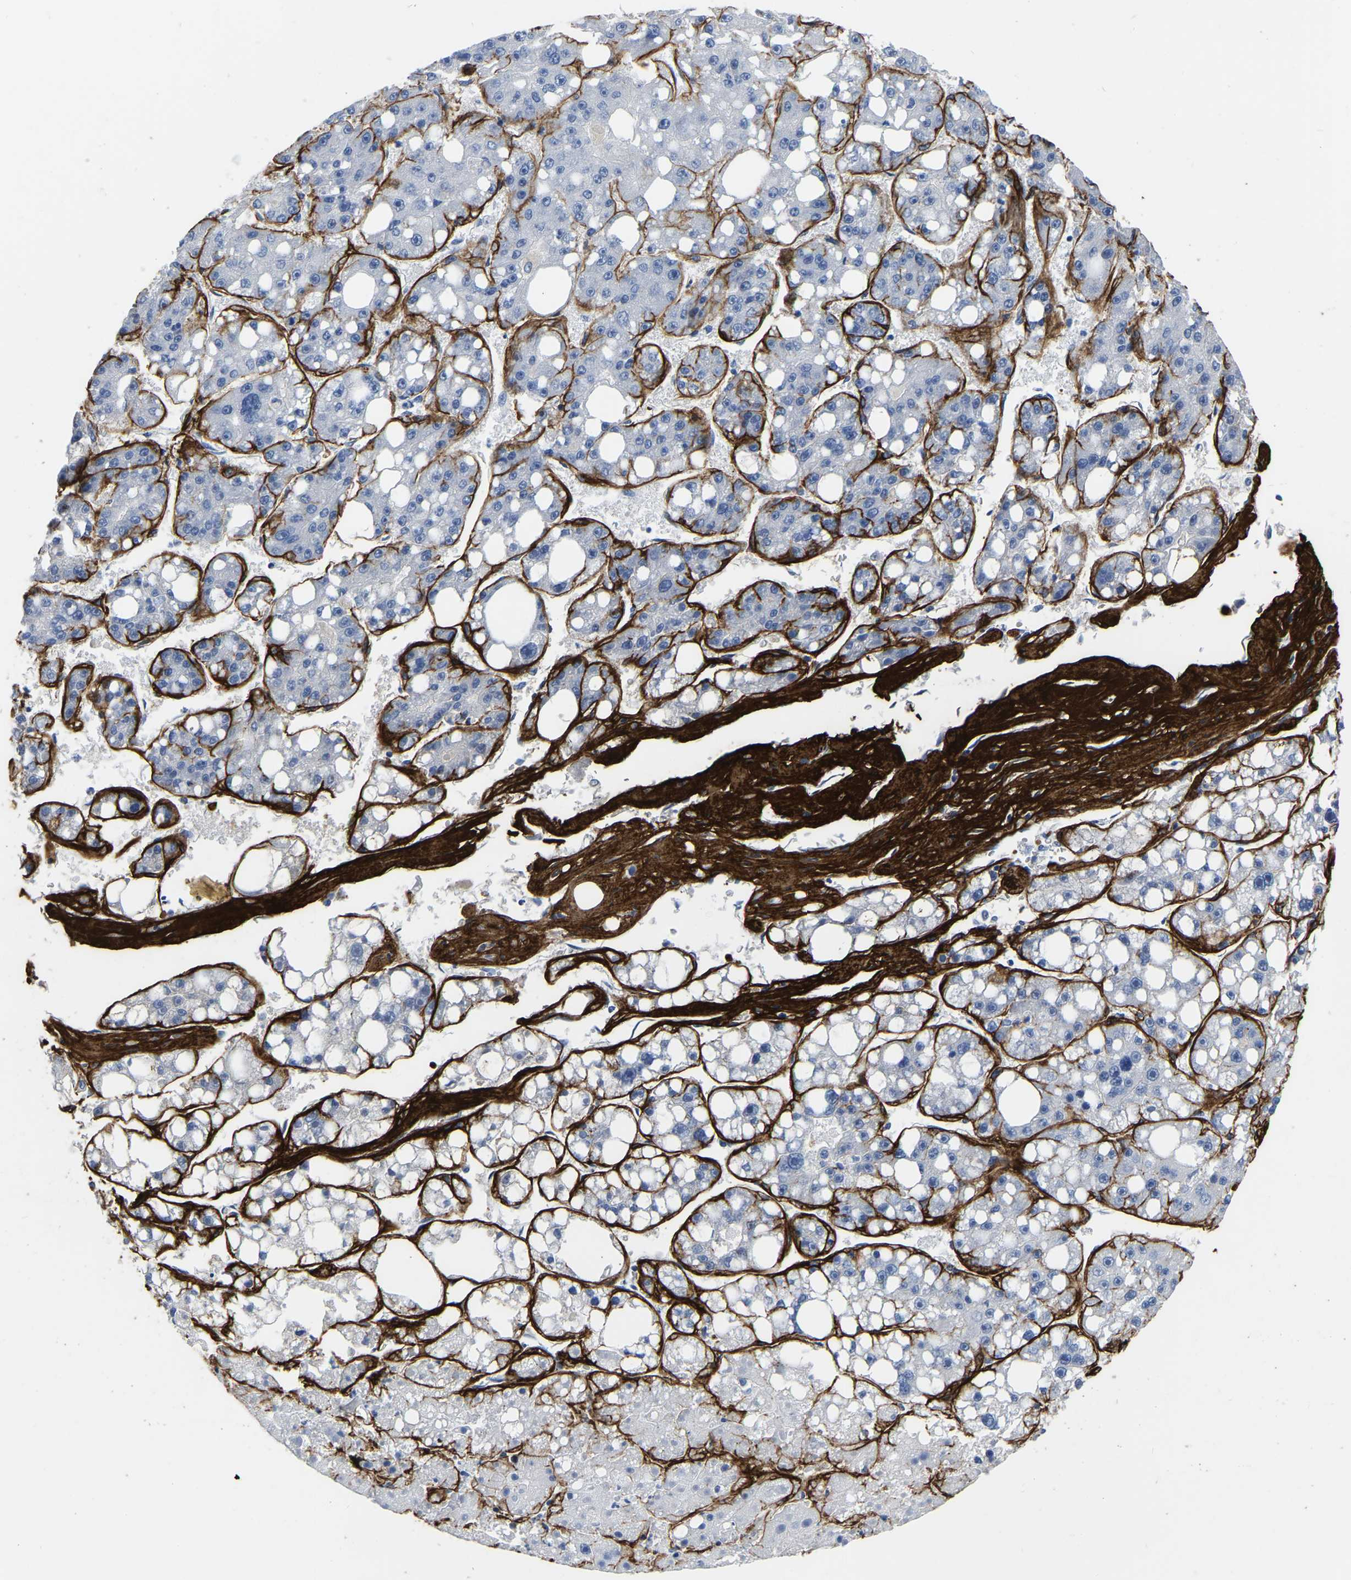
{"staining": {"intensity": "negative", "quantity": "none", "location": "none"}, "tissue": "liver cancer", "cell_type": "Tumor cells", "image_type": "cancer", "snomed": [{"axis": "morphology", "description": "Carcinoma, Hepatocellular, NOS"}, {"axis": "topography", "description": "Liver"}], "caption": "This photomicrograph is of liver cancer stained with immunohistochemistry to label a protein in brown with the nuclei are counter-stained blue. There is no expression in tumor cells.", "gene": "COL6A1", "patient": {"sex": "female", "age": 61}}